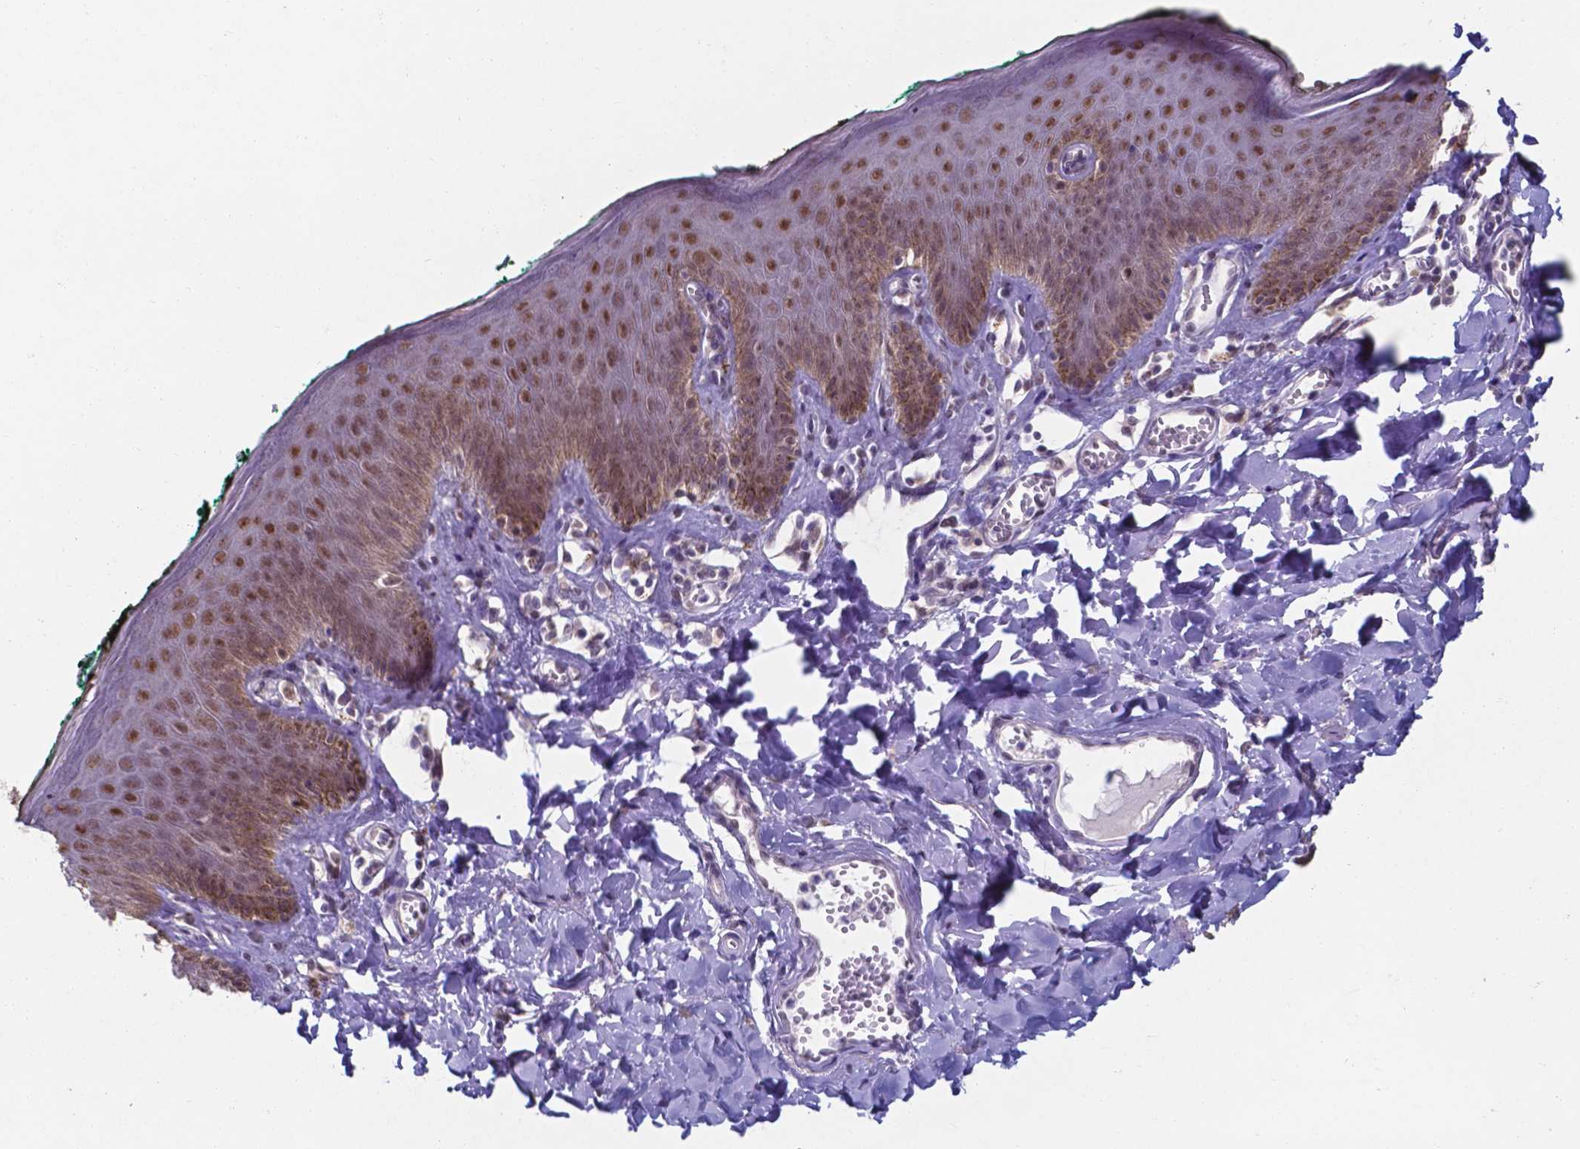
{"staining": {"intensity": "strong", "quantity": ">75%", "location": "nuclear"}, "tissue": "skin", "cell_type": "Epidermal cells", "image_type": "normal", "snomed": [{"axis": "morphology", "description": "Normal tissue, NOS"}, {"axis": "topography", "description": "Vulva"}, {"axis": "topography", "description": "Peripheral nerve tissue"}], "caption": "Strong nuclear protein staining is identified in about >75% of epidermal cells in skin.", "gene": "UBE2E2", "patient": {"sex": "female", "age": 66}}